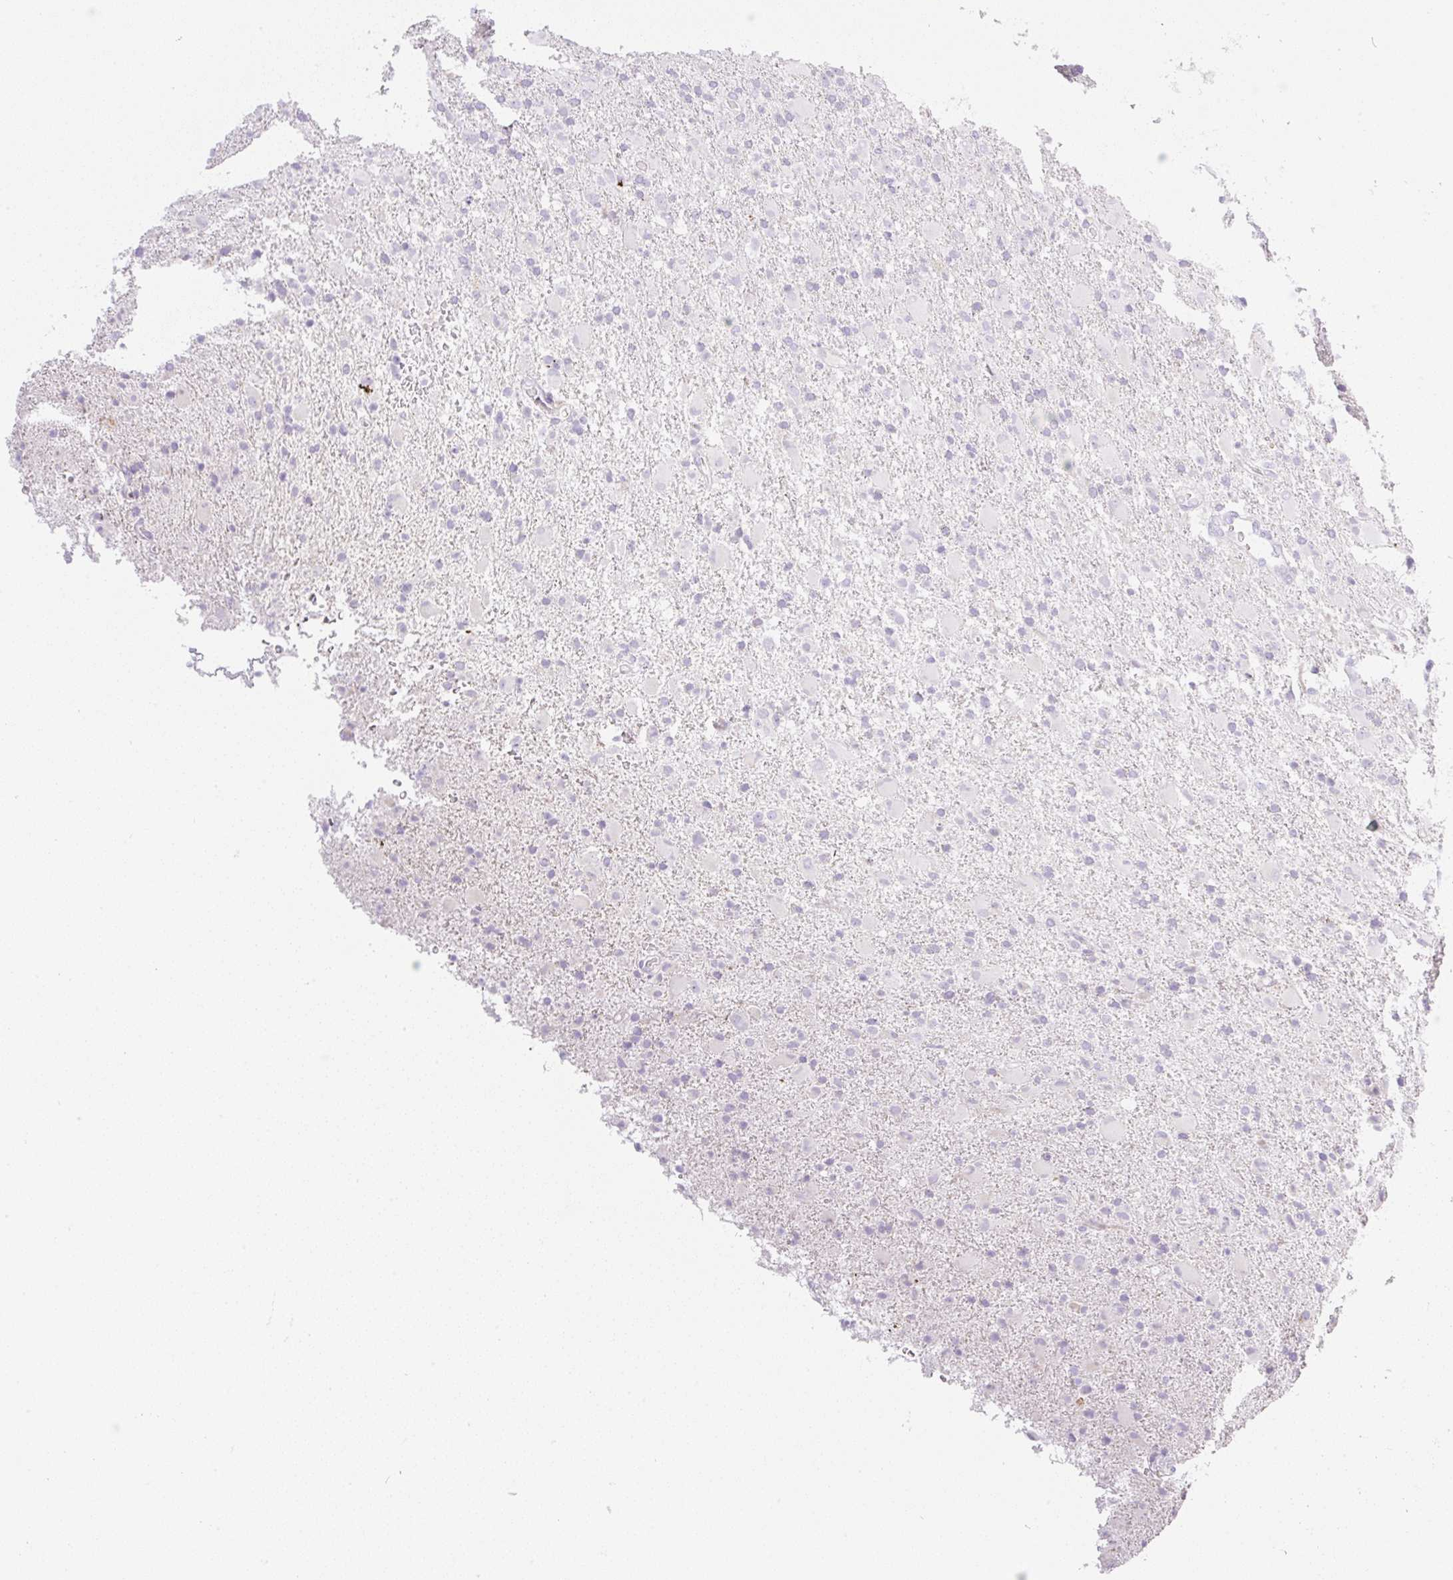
{"staining": {"intensity": "negative", "quantity": "none", "location": "none"}, "tissue": "glioma", "cell_type": "Tumor cells", "image_type": "cancer", "snomed": [{"axis": "morphology", "description": "Glioma, malignant, Low grade"}, {"axis": "topography", "description": "Brain"}], "caption": "Photomicrograph shows no significant protein staining in tumor cells of malignant glioma (low-grade).", "gene": "MIA2", "patient": {"sex": "male", "age": 65}}